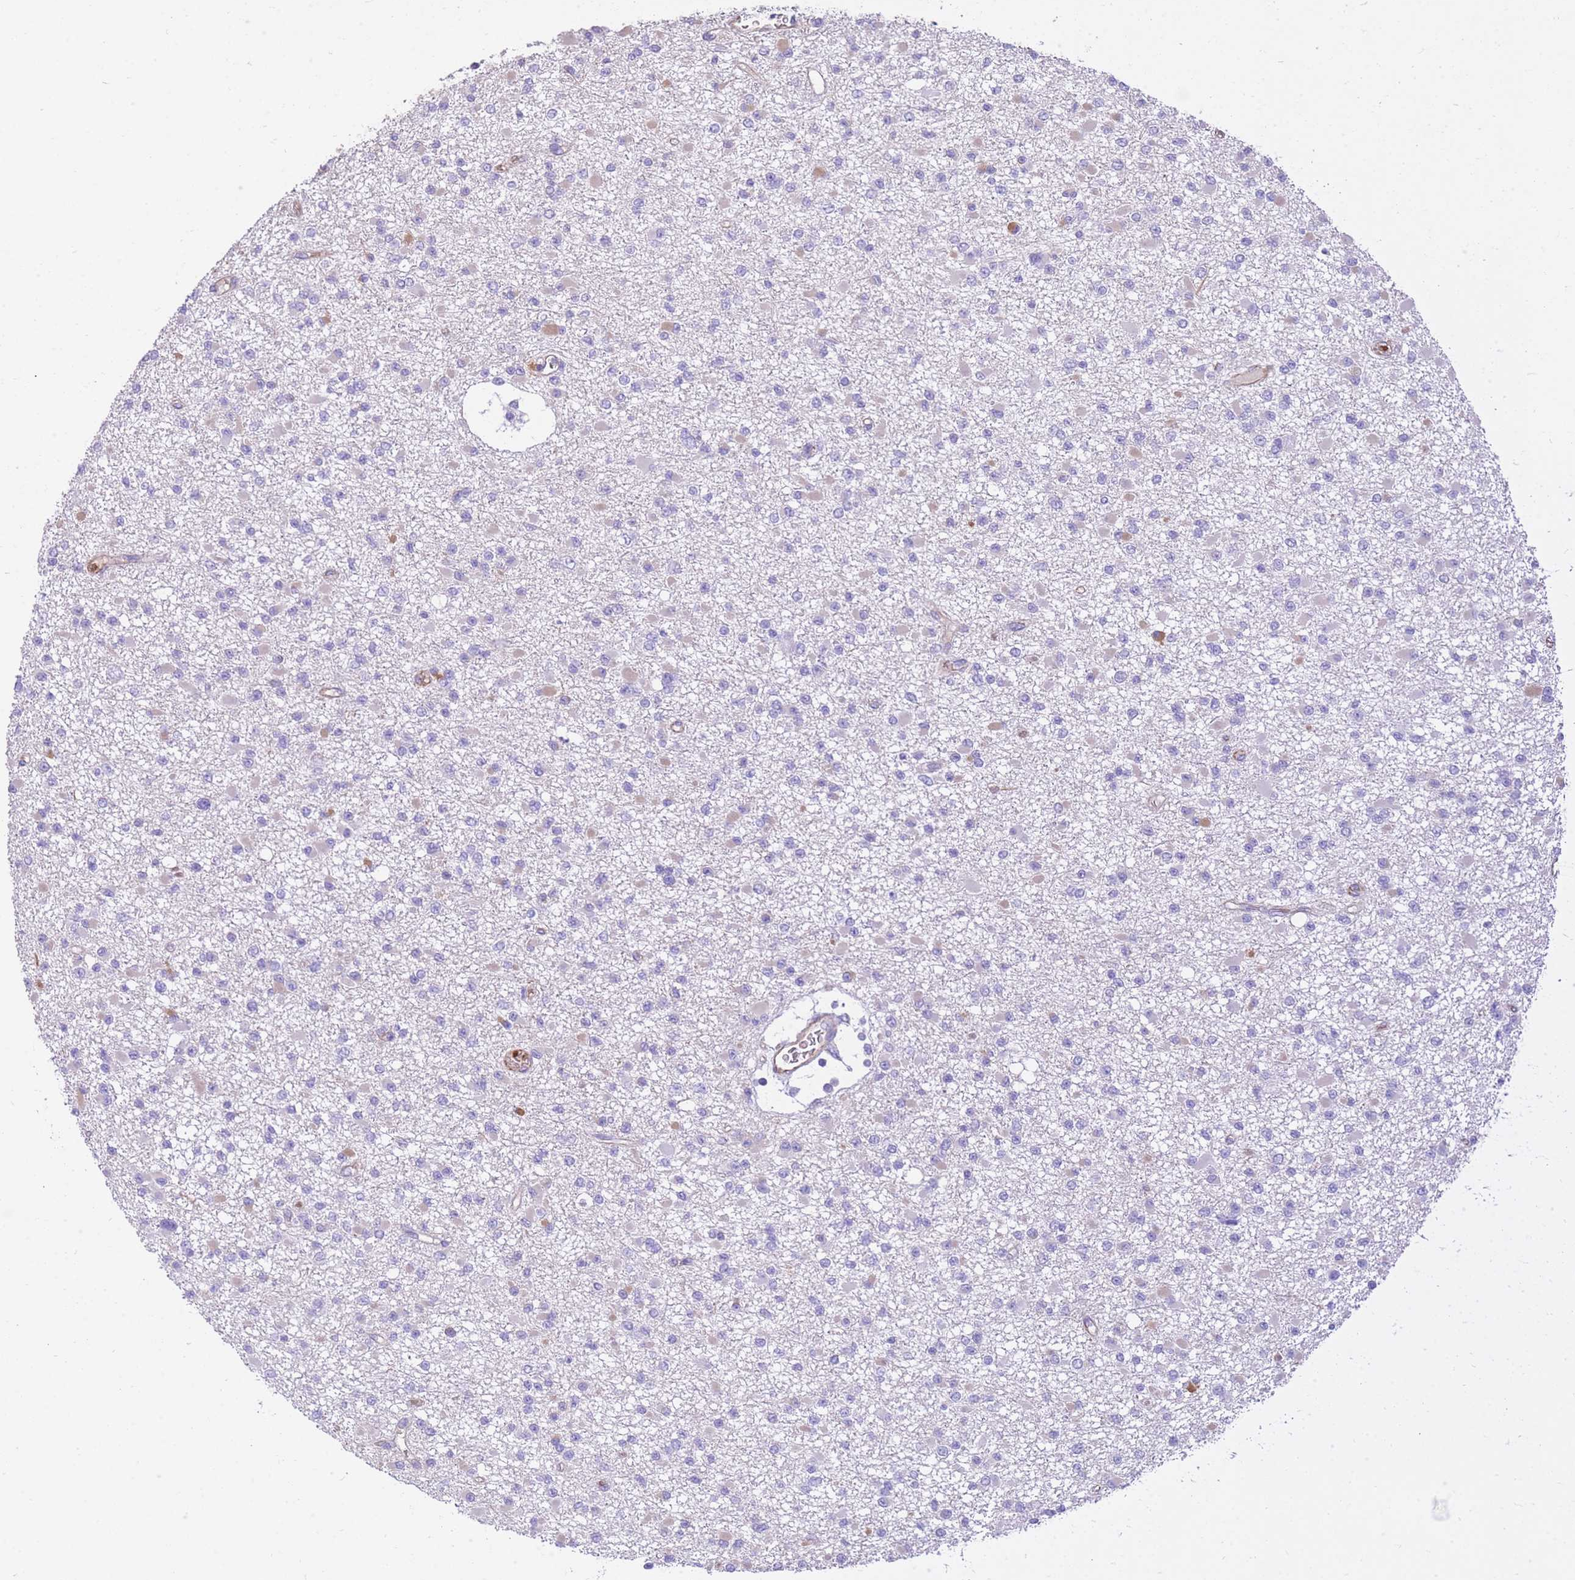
{"staining": {"intensity": "negative", "quantity": "none", "location": "none"}, "tissue": "glioma", "cell_type": "Tumor cells", "image_type": "cancer", "snomed": [{"axis": "morphology", "description": "Glioma, malignant, Low grade"}, {"axis": "topography", "description": "Brain"}], "caption": "Glioma was stained to show a protein in brown. There is no significant staining in tumor cells.", "gene": "ANKRD53", "patient": {"sex": "female", "age": 22}}